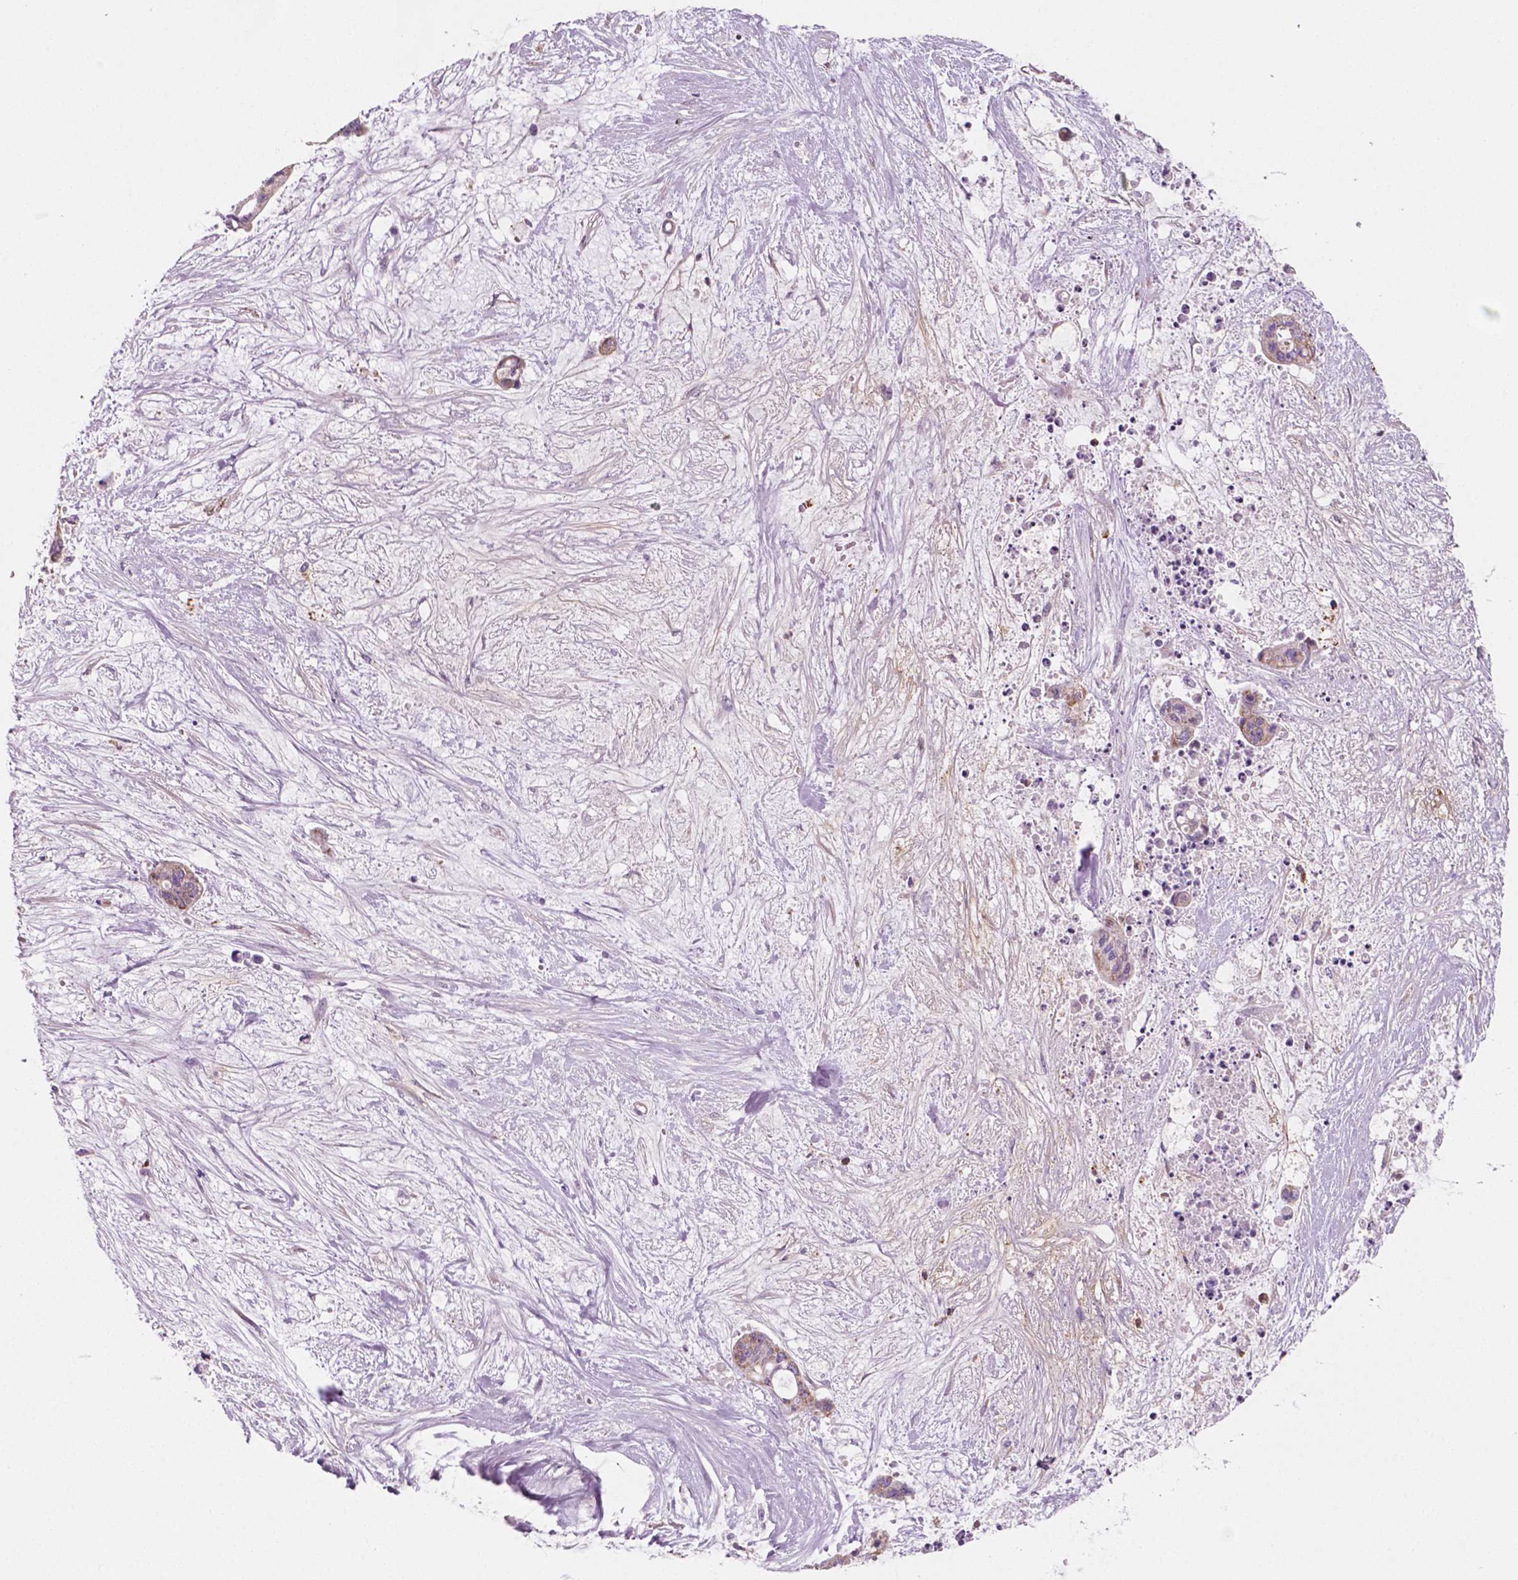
{"staining": {"intensity": "weak", "quantity": ">75%", "location": "cytoplasmic/membranous"}, "tissue": "liver cancer", "cell_type": "Tumor cells", "image_type": "cancer", "snomed": [{"axis": "morphology", "description": "Normal tissue, NOS"}, {"axis": "morphology", "description": "Cholangiocarcinoma"}, {"axis": "topography", "description": "Liver"}, {"axis": "topography", "description": "Peripheral nerve tissue"}], "caption": "A brown stain highlights weak cytoplasmic/membranous expression of a protein in cholangiocarcinoma (liver) tumor cells. Using DAB (3,3'-diaminobenzidine) (brown) and hematoxylin (blue) stains, captured at high magnification using brightfield microscopy.", "gene": "PTX3", "patient": {"sex": "female", "age": 73}}